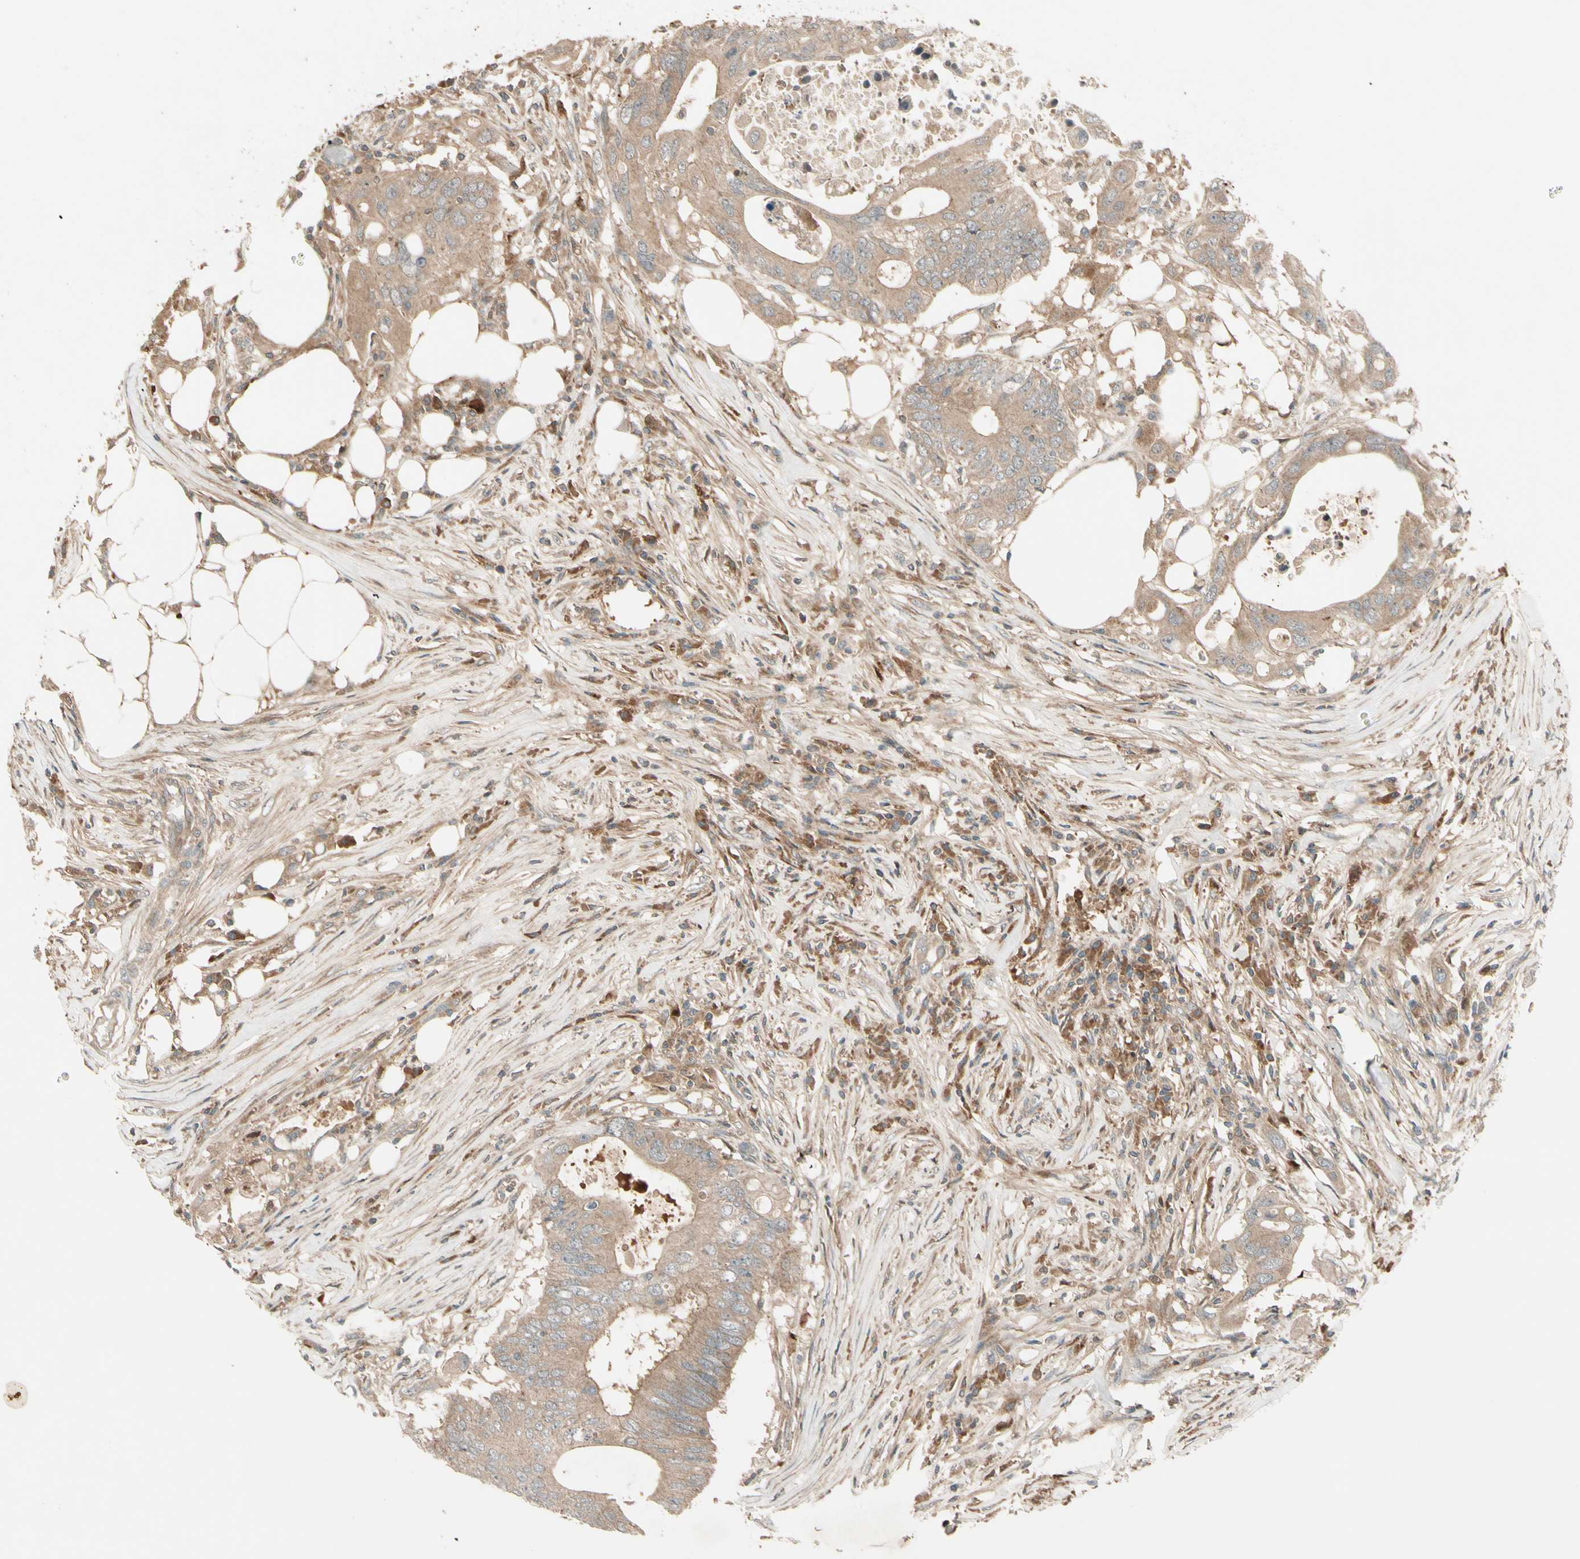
{"staining": {"intensity": "weak", "quantity": ">75%", "location": "cytoplasmic/membranous"}, "tissue": "colorectal cancer", "cell_type": "Tumor cells", "image_type": "cancer", "snomed": [{"axis": "morphology", "description": "Adenocarcinoma, NOS"}, {"axis": "topography", "description": "Colon"}], "caption": "Adenocarcinoma (colorectal) was stained to show a protein in brown. There is low levels of weak cytoplasmic/membranous expression in about >75% of tumor cells.", "gene": "ACVR1C", "patient": {"sex": "male", "age": 71}}